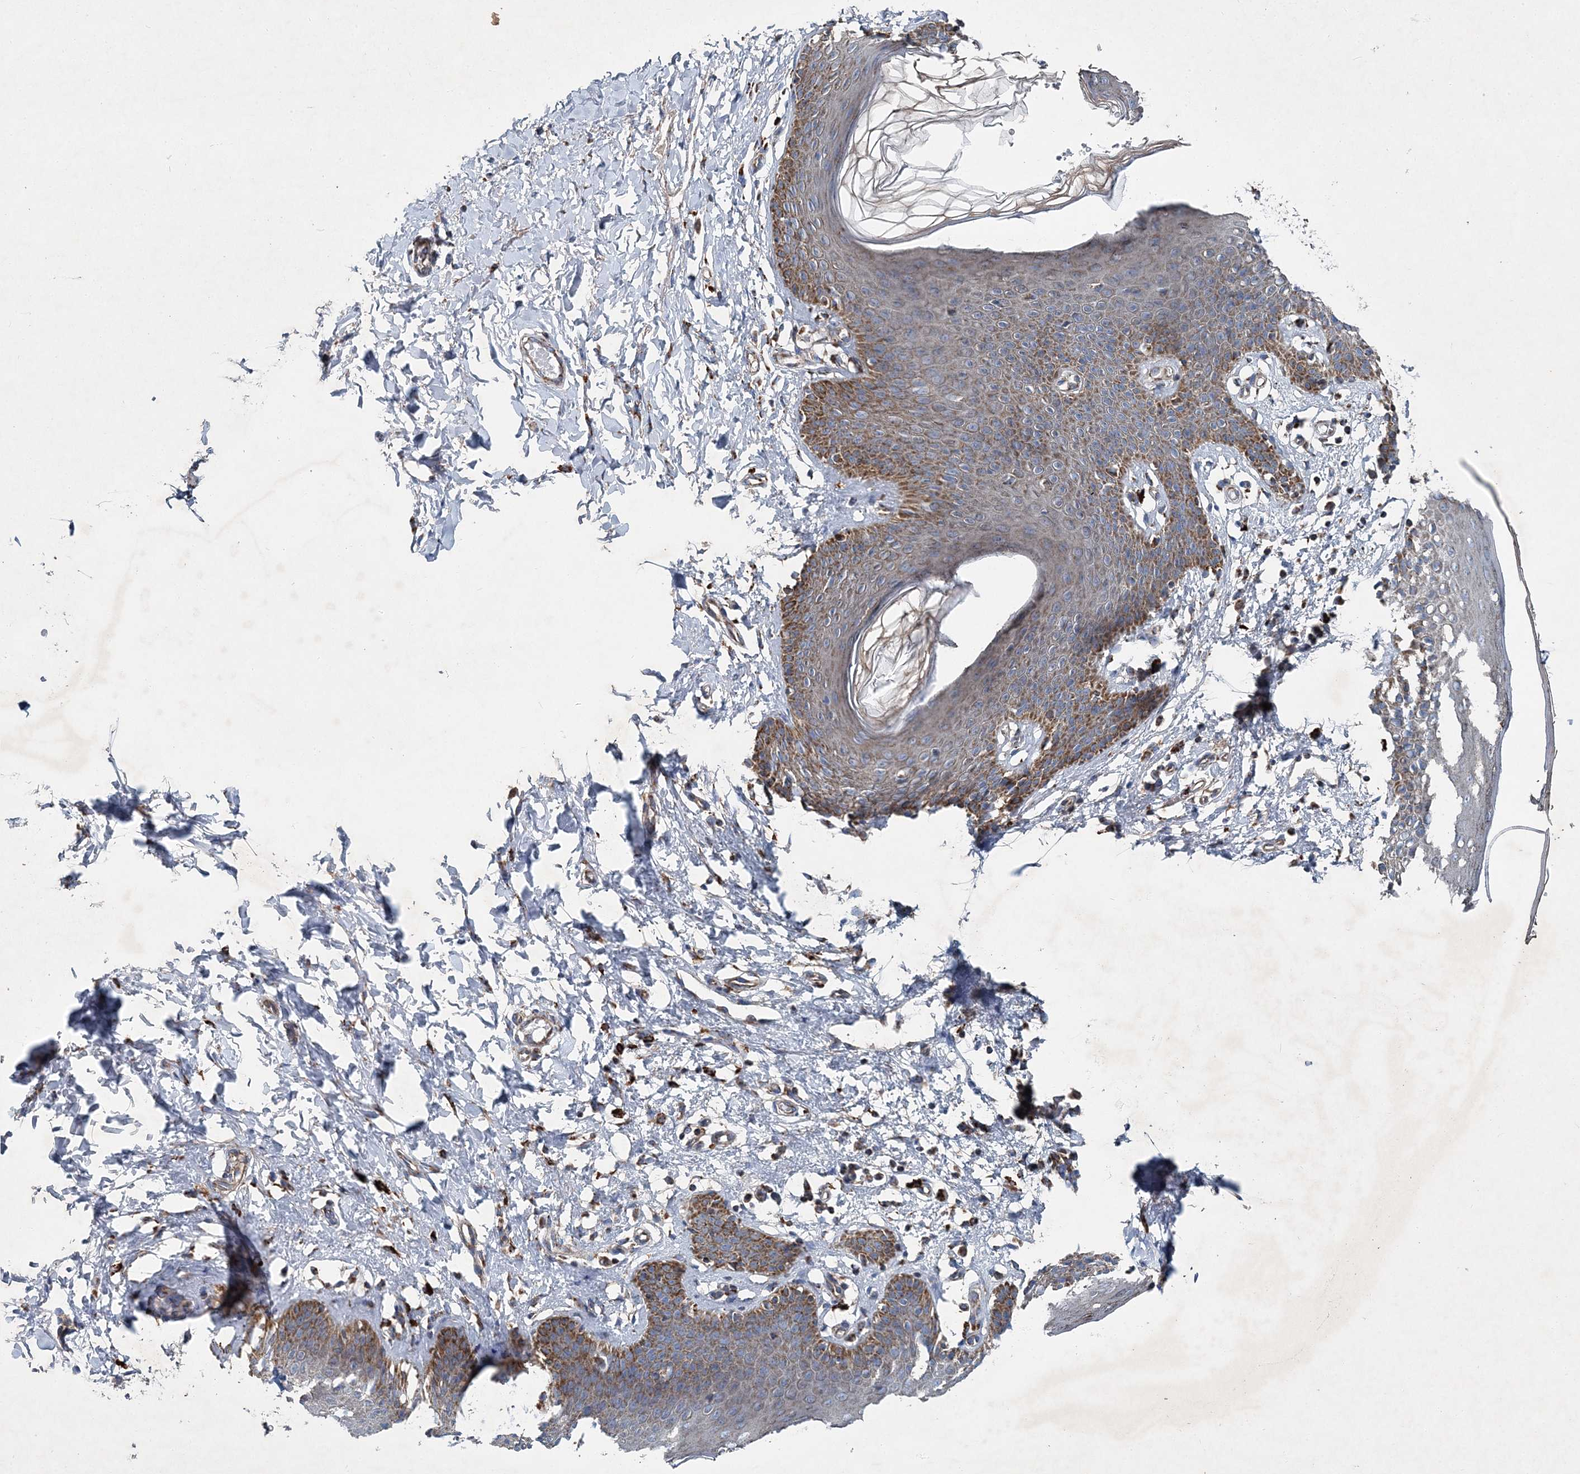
{"staining": {"intensity": "moderate", "quantity": ">75%", "location": "cytoplasmic/membranous"}, "tissue": "skin", "cell_type": "Epidermal cells", "image_type": "normal", "snomed": [{"axis": "morphology", "description": "Normal tissue, NOS"}, {"axis": "topography", "description": "Vulva"}], "caption": "Epidermal cells exhibit medium levels of moderate cytoplasmic/membranous expression in approximately >75% of cells in normal skin. The protein is shown in brown color, while the nuclei are stained blue.", "gene": "SPAG16", "patient": {"sex": "female", "age": 66}}